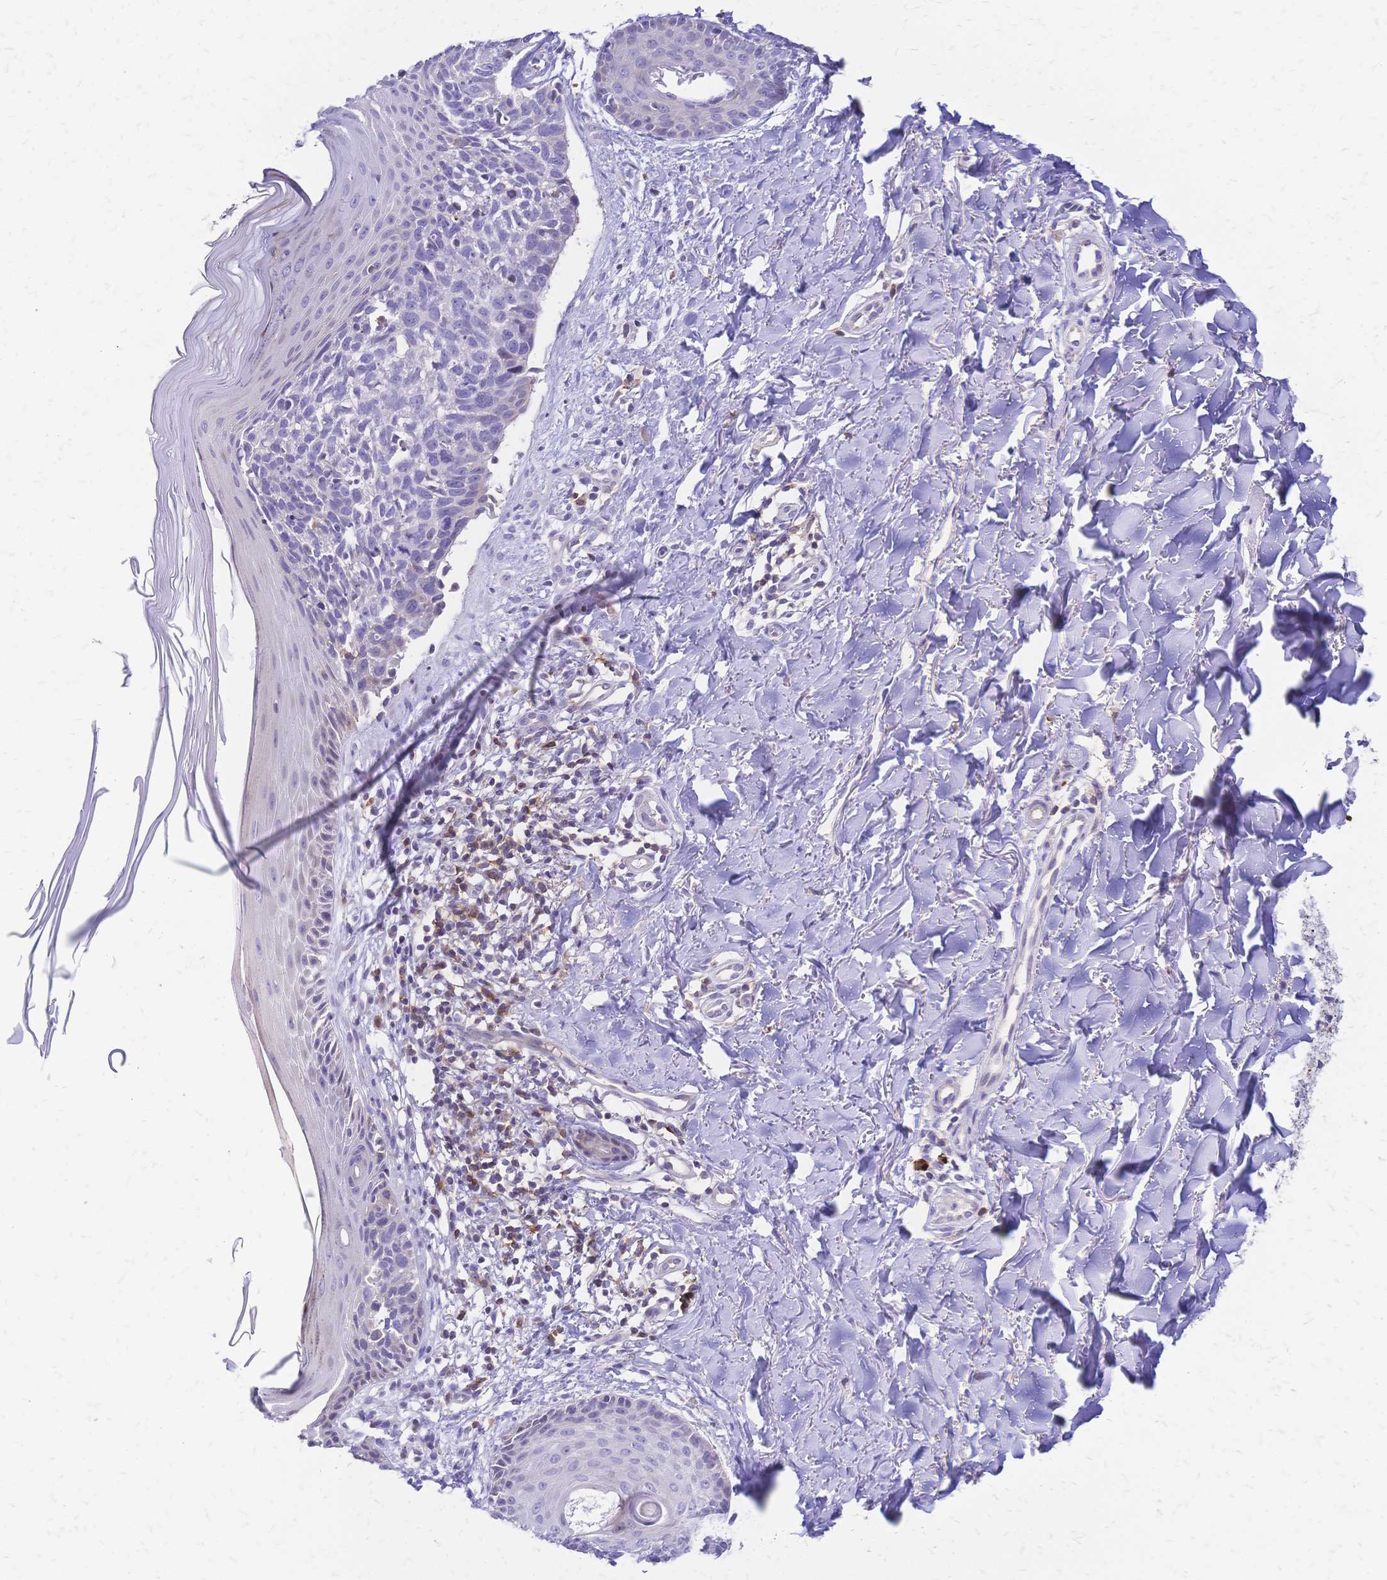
{"staining": {"intensity": "negative", "quantity": "none", "location": "none"}, "tissue": "skin cancer", "cell_type": "Tumor cells", "image_type": "cancer", "snomed": [{"axis": "morphology", "description": "Basal cell carcinoma"}, {"axis": "topography", "description": "Skin"}], "caption": "An immunohistochemistry micrograph of skin basal cell carcinoma is shown. There is no staining in tumor cells of skin basal cell carcinoma.", "gene": "IL2RA", "patient": {"sex": "female", "age": 45}}